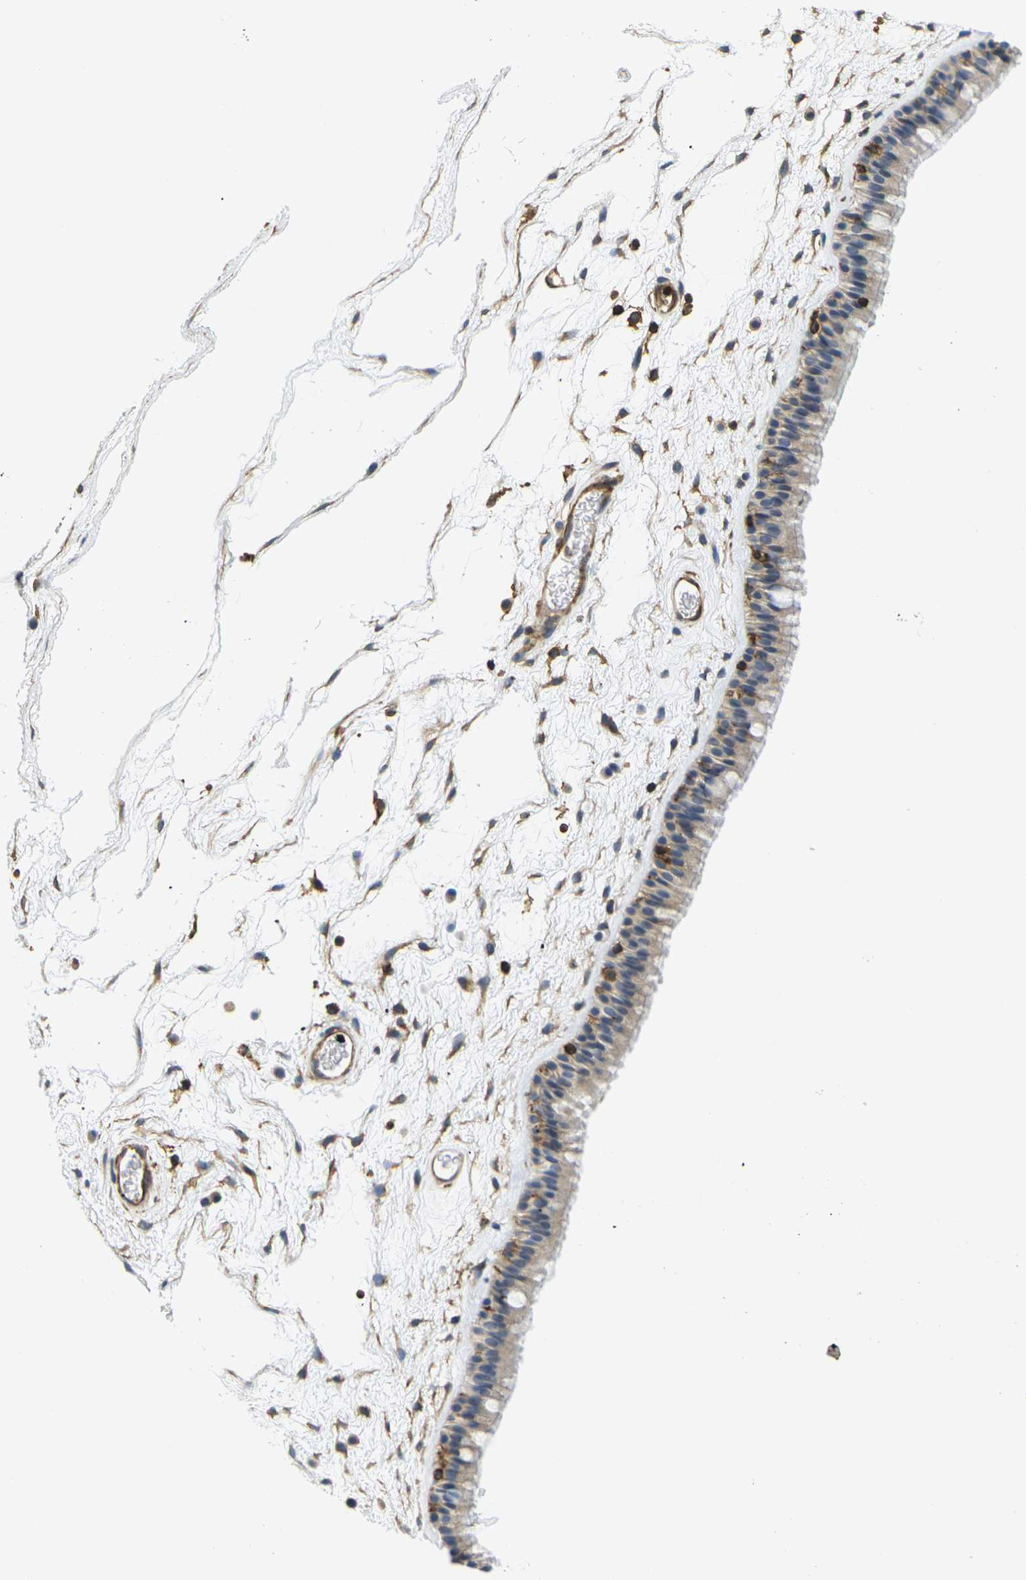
{"staining": {"intensity": "moderate", "quantity": "25%-75%", "location": "cytoplasmic/membranous"}, "tissue": "nasopharynx", "cell_type": "Respiratory epithelial cells", "image_type": "normal", "snomed": [{"axis": "morphology", "description": "Normal tissue, NOS"}, {"axis": "morphology", "description": "Inflammation, NOS"}, {"axis": "topography", "description": "Nasopharynx"}], "caption": "Nasopharynx stained with a brown dye shows moderate cytoplasmic/membranous positive staining in approximately 25%-75% of respiratory epithelial cells.", "gene": "LASP1", "patient": {"sex": "male", "age": 48}}